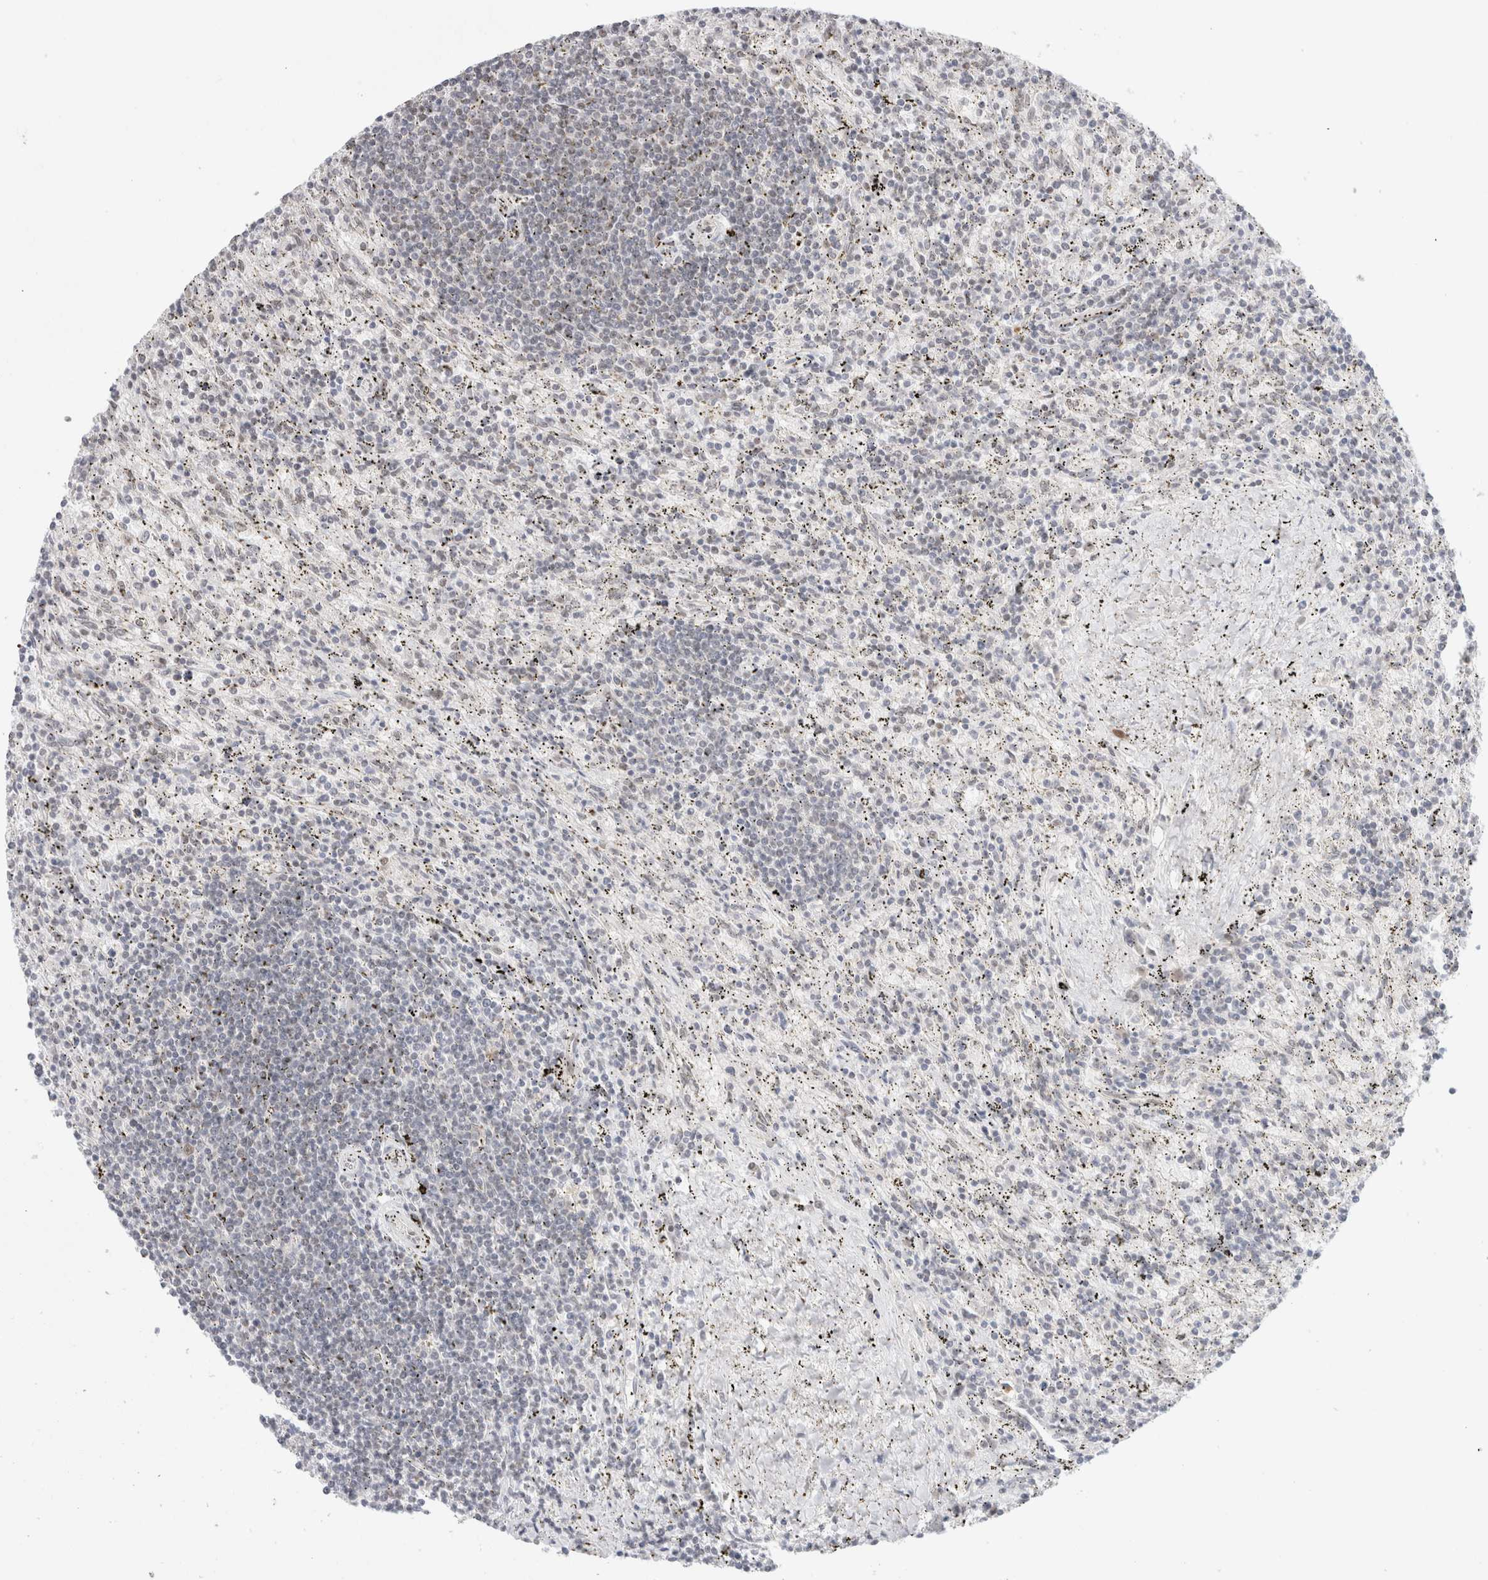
{"staining": {"intensity": "negative", "quantity": "none", "location": "none"}, "tissue": "lymphoma", "cell_type": "Tumor cells", "image_type": "cancer", "snomed": [{"axis": "morphology", "description": "Malignant lymphoma, non-Hodgkin's type, Low grade"}, {"axis": "topography", "description": "Spleen"}], "caption": "DAB (3,3'-diaminobenzidine) immunohistochemical staining of human low-grade malignant lymphoma, non-Hodgkin's type displays no significant expression in tumor cells.", "gene": "TRMT12", "patient": {"sex": "male", "age": 76}}